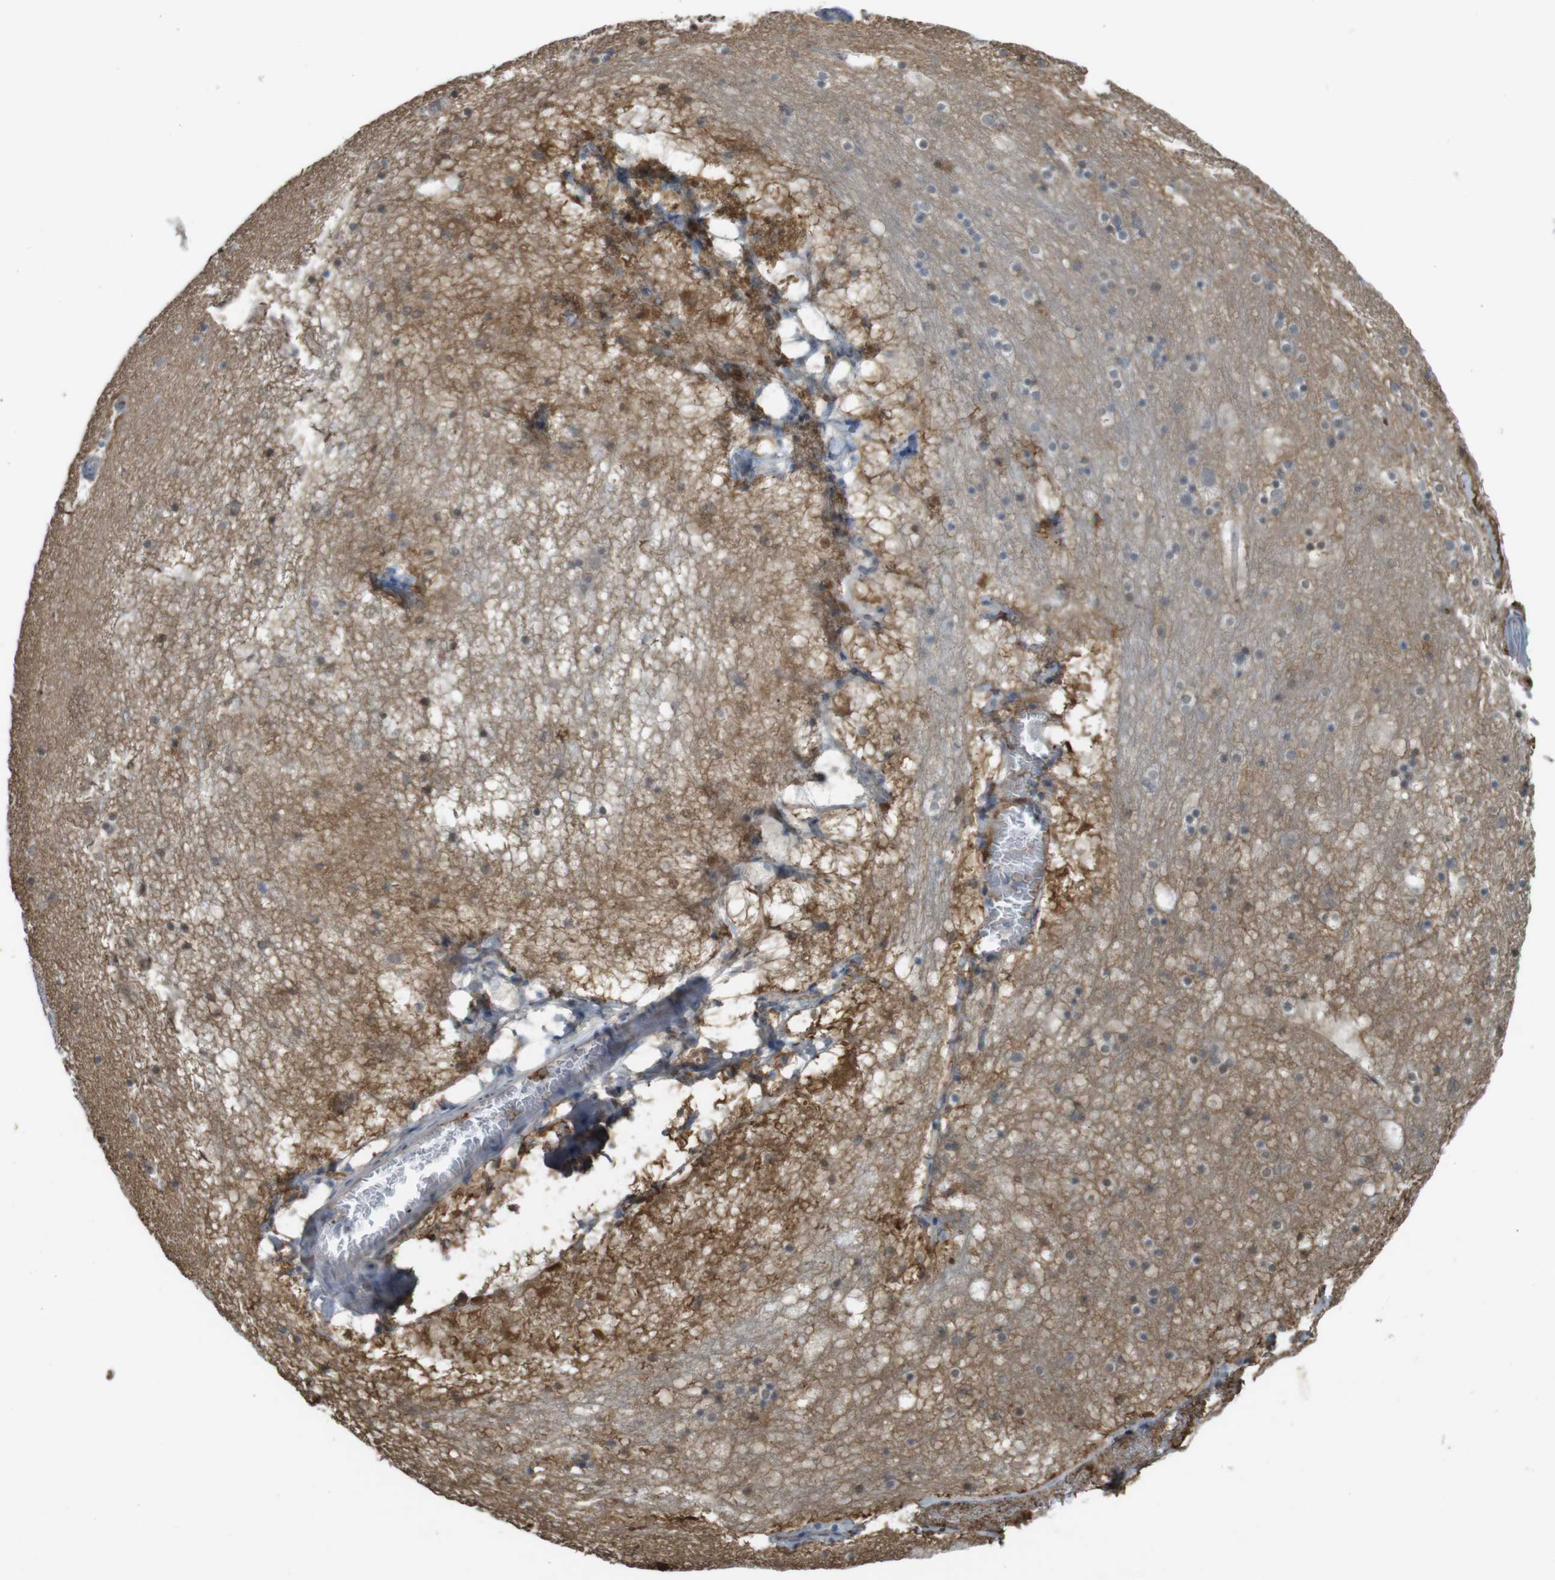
{"staining": {"intensity": "negative", "quantity": "none", "location": "none"}, "tissue": "hippocampus", "cell_type": "Glial cells", "image_type": "normal", "snomed": [{"axis": "morphology", "description": "Normal tissue, NOS"}, {"axis": "topography", "description": "Hippocampus"}], "caption": "Human hippocampus stained for a protein using IHC demonstrates no expression in glial cells.", "gene": "LTBP4", "patient": {"sex": "male", "age": 45}}